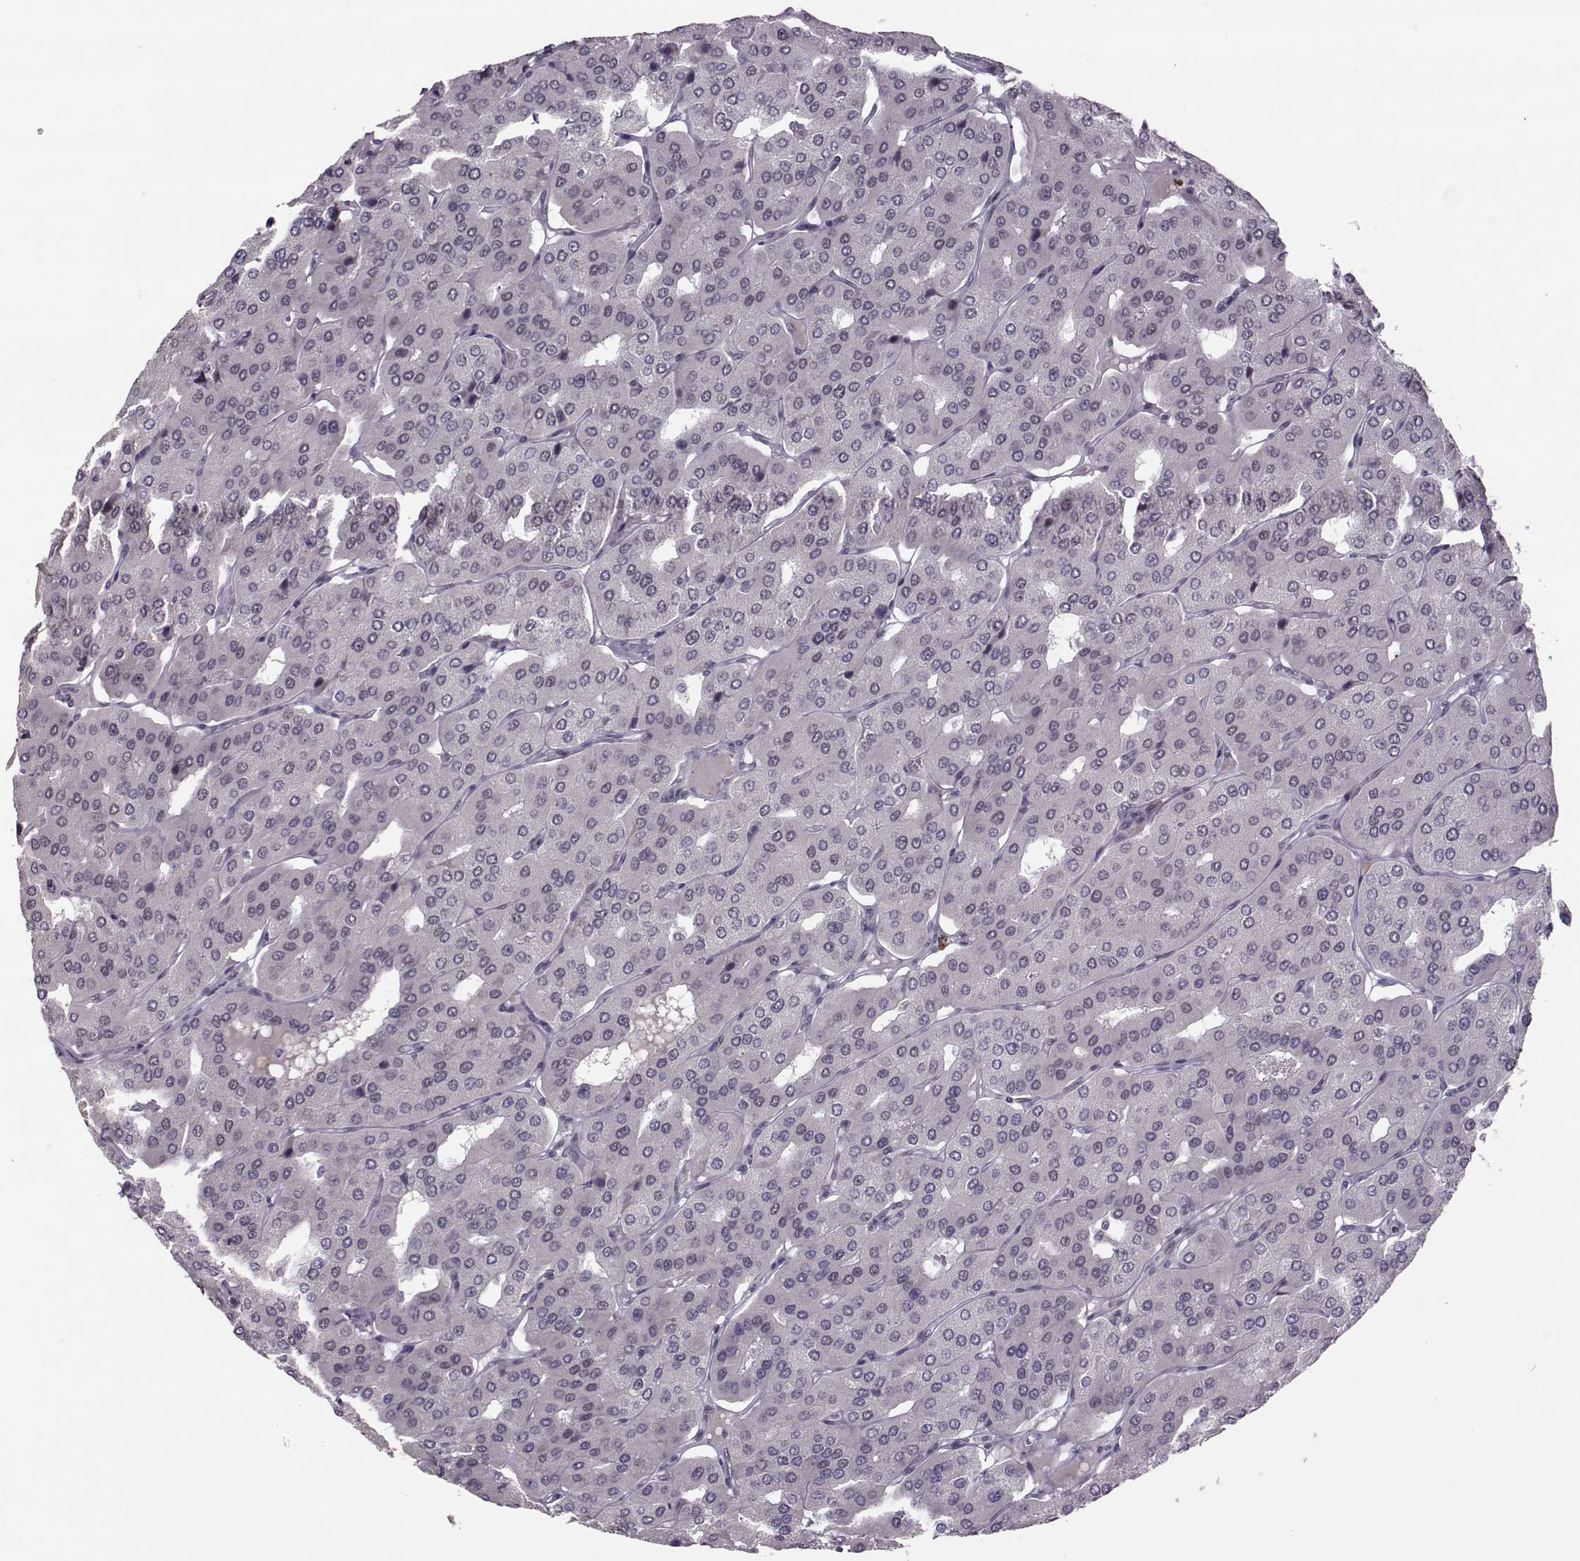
{"staining": {"intensity": "negative", "quantity": "none", "location": "none"}, "tissue": "parathyroid gland", "cell_type": "Glandular cells", "image_type": "normal", "snomed": [{"axis": "morphology", "description": "Normal tissue, NOS"}, {"axis": "morphology", "description": "Adenoma, NOS"}, {"axis": "topography", "description": "Parathyroid gland"}], "caption": "Immunohistochemical staining of unremarkable human parathyroid gland demonstrates no significant expression in glandular cells. (Immunohistochemistry, brightfield microscopy, high magnification).", "gene": "LIN28A", "patient": {"sex": "female", "age": 86}}